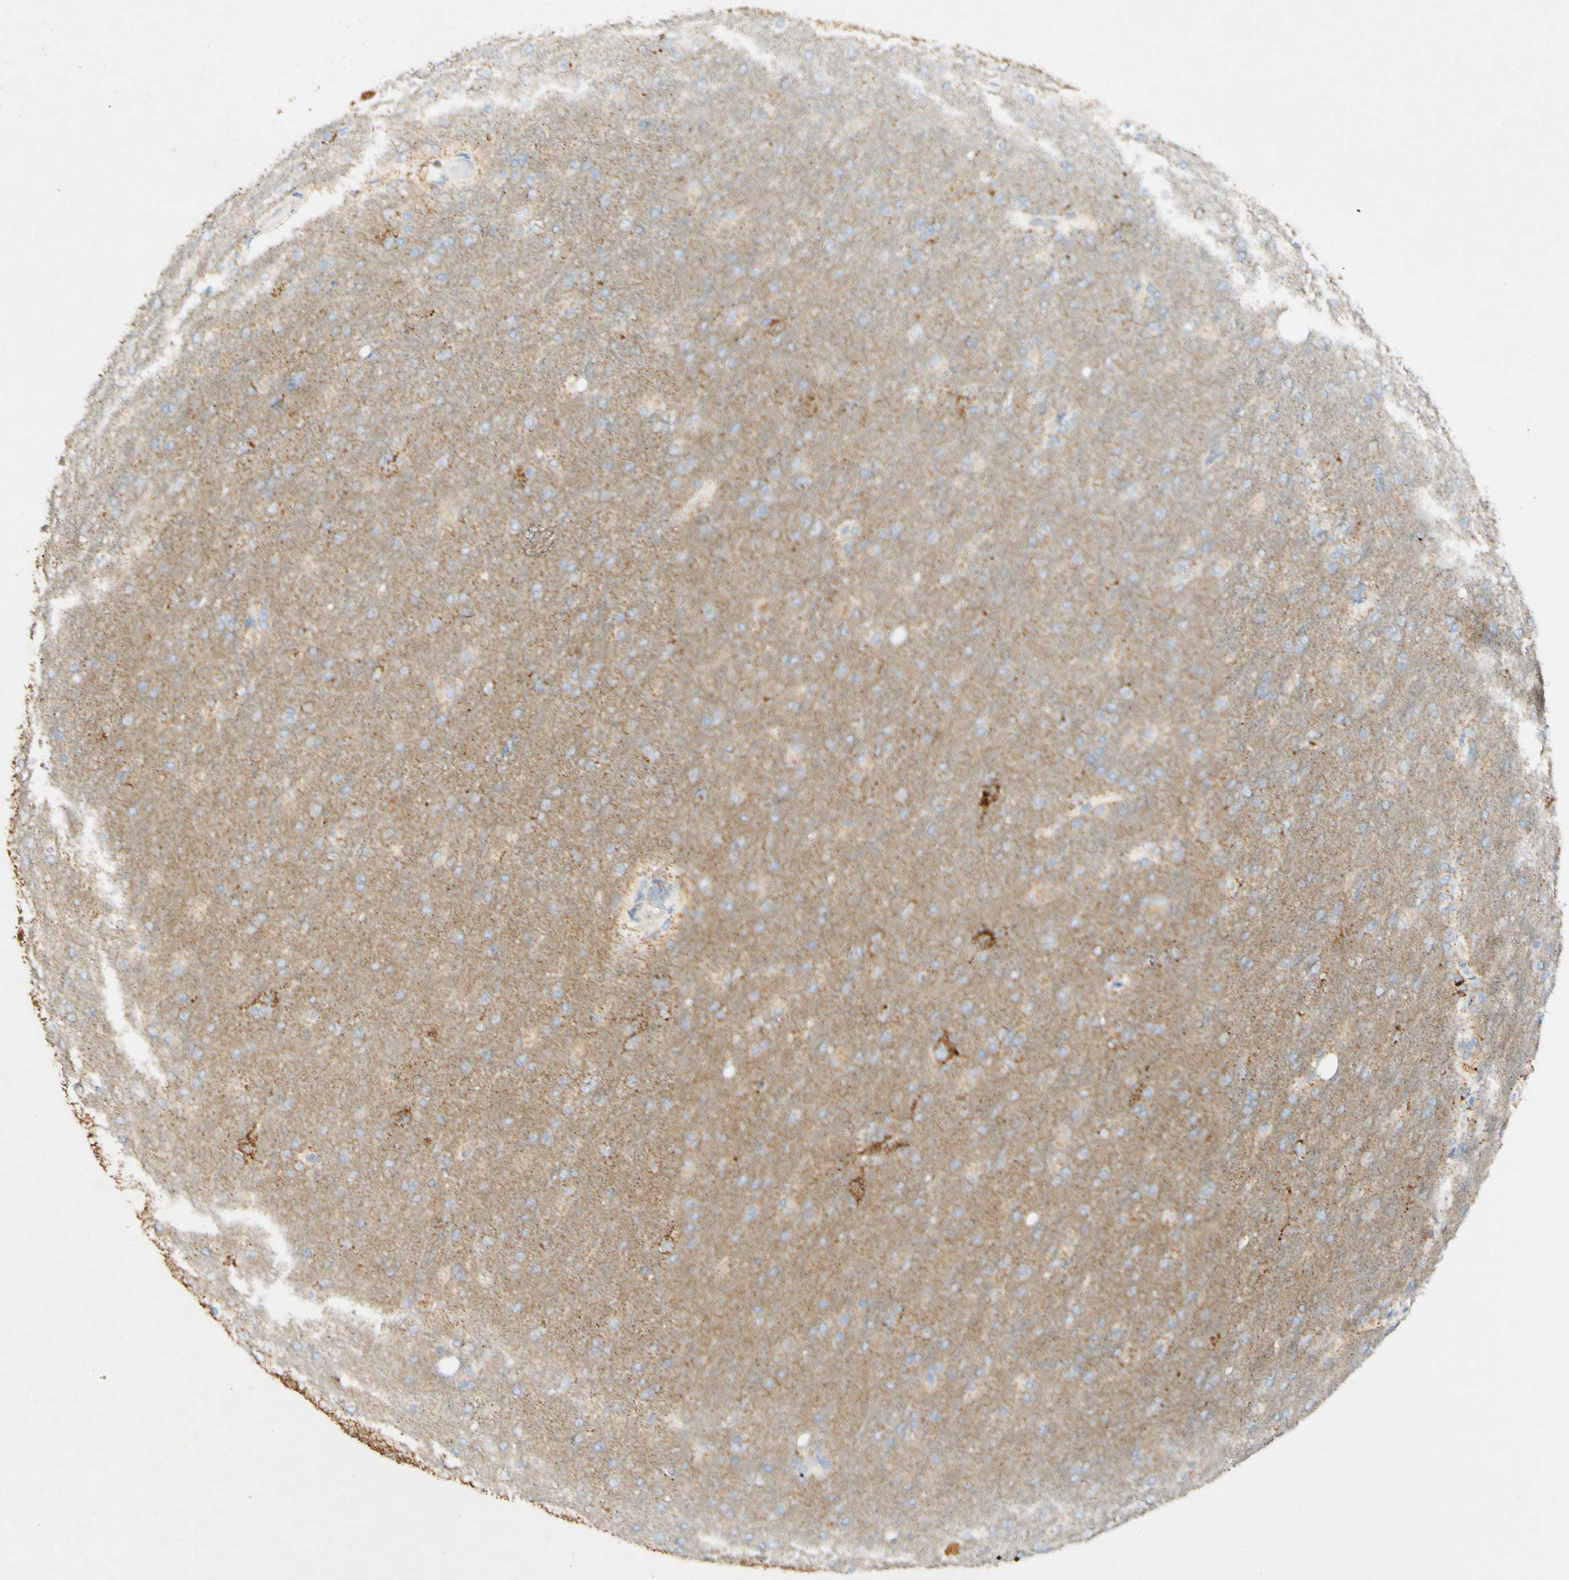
{"staining": {"intensity": "negative", "quantity": "none", "location": "none"}, "tissue": "glioma", "cell_type": "Tumor cells", "image_type": "cancer", "snomed": [{"axis": "morphology", "description": "Glioma, malignant, High grade"}, {"axis": "topography", "description": "Cerebral cortex"}], "caption": "There is no significant expression in tumor cells of malignant glioma (high-grade). The staining was performed using DAB (3,3'-diaminobenzidine) to visualize the protein expression in brown, while the nuclei were stained in blue with hematoxylin (Magnification: 20x).", "gene": "OXCT1", "patient": {"sex": "female", "age": 36}}